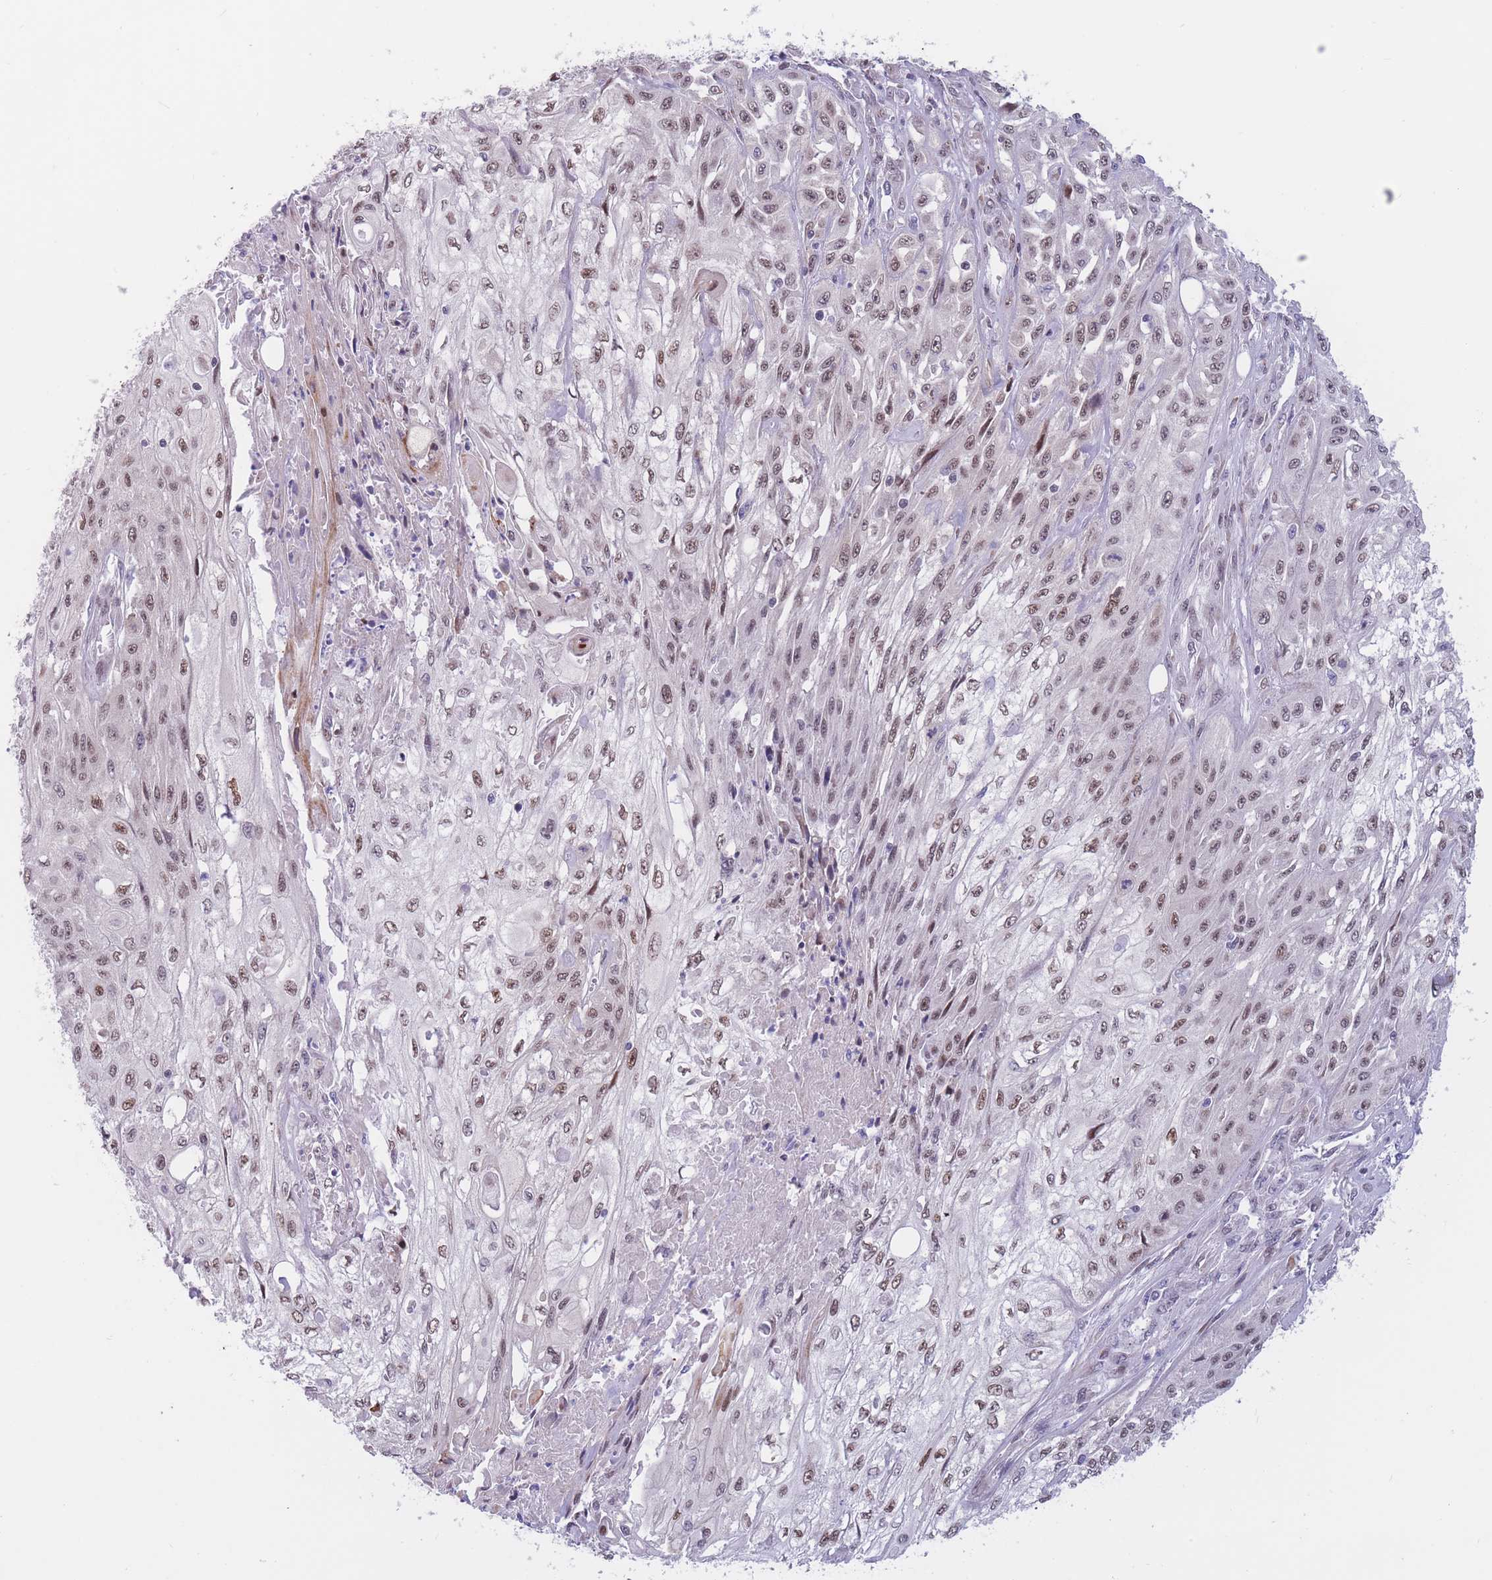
{"staining": {"intensity": "moderate", "quantity": ">75%", "location": "nuclear"}, "tissue": "skin cancer", "cell_type": "Tumor cells", "image_type": "cancer", "snomed": [{"axis": "morphology", "description": "Squamous cell carcinoma, NOS"}, {"axis": "morphology", "description": "Squamous cell carcinoma, metastatic, NOS"}, {"axis": "topography", "description": "Skin"}, {"axis": "topography", "description": "Lymph node"}], "caption": "Tumor cells exhibit medium levels of moderate nuclear expression in about >75% of cells in human skin cancer. The protein of interest is stained brown, and the nuclei are stained in blue (DAB (3,3'-diaminobenzidine) IHC with brightfield microscopy, high magnification).", "gene": "BCL9L", "patient": {"sex": "male", "age": 75}}